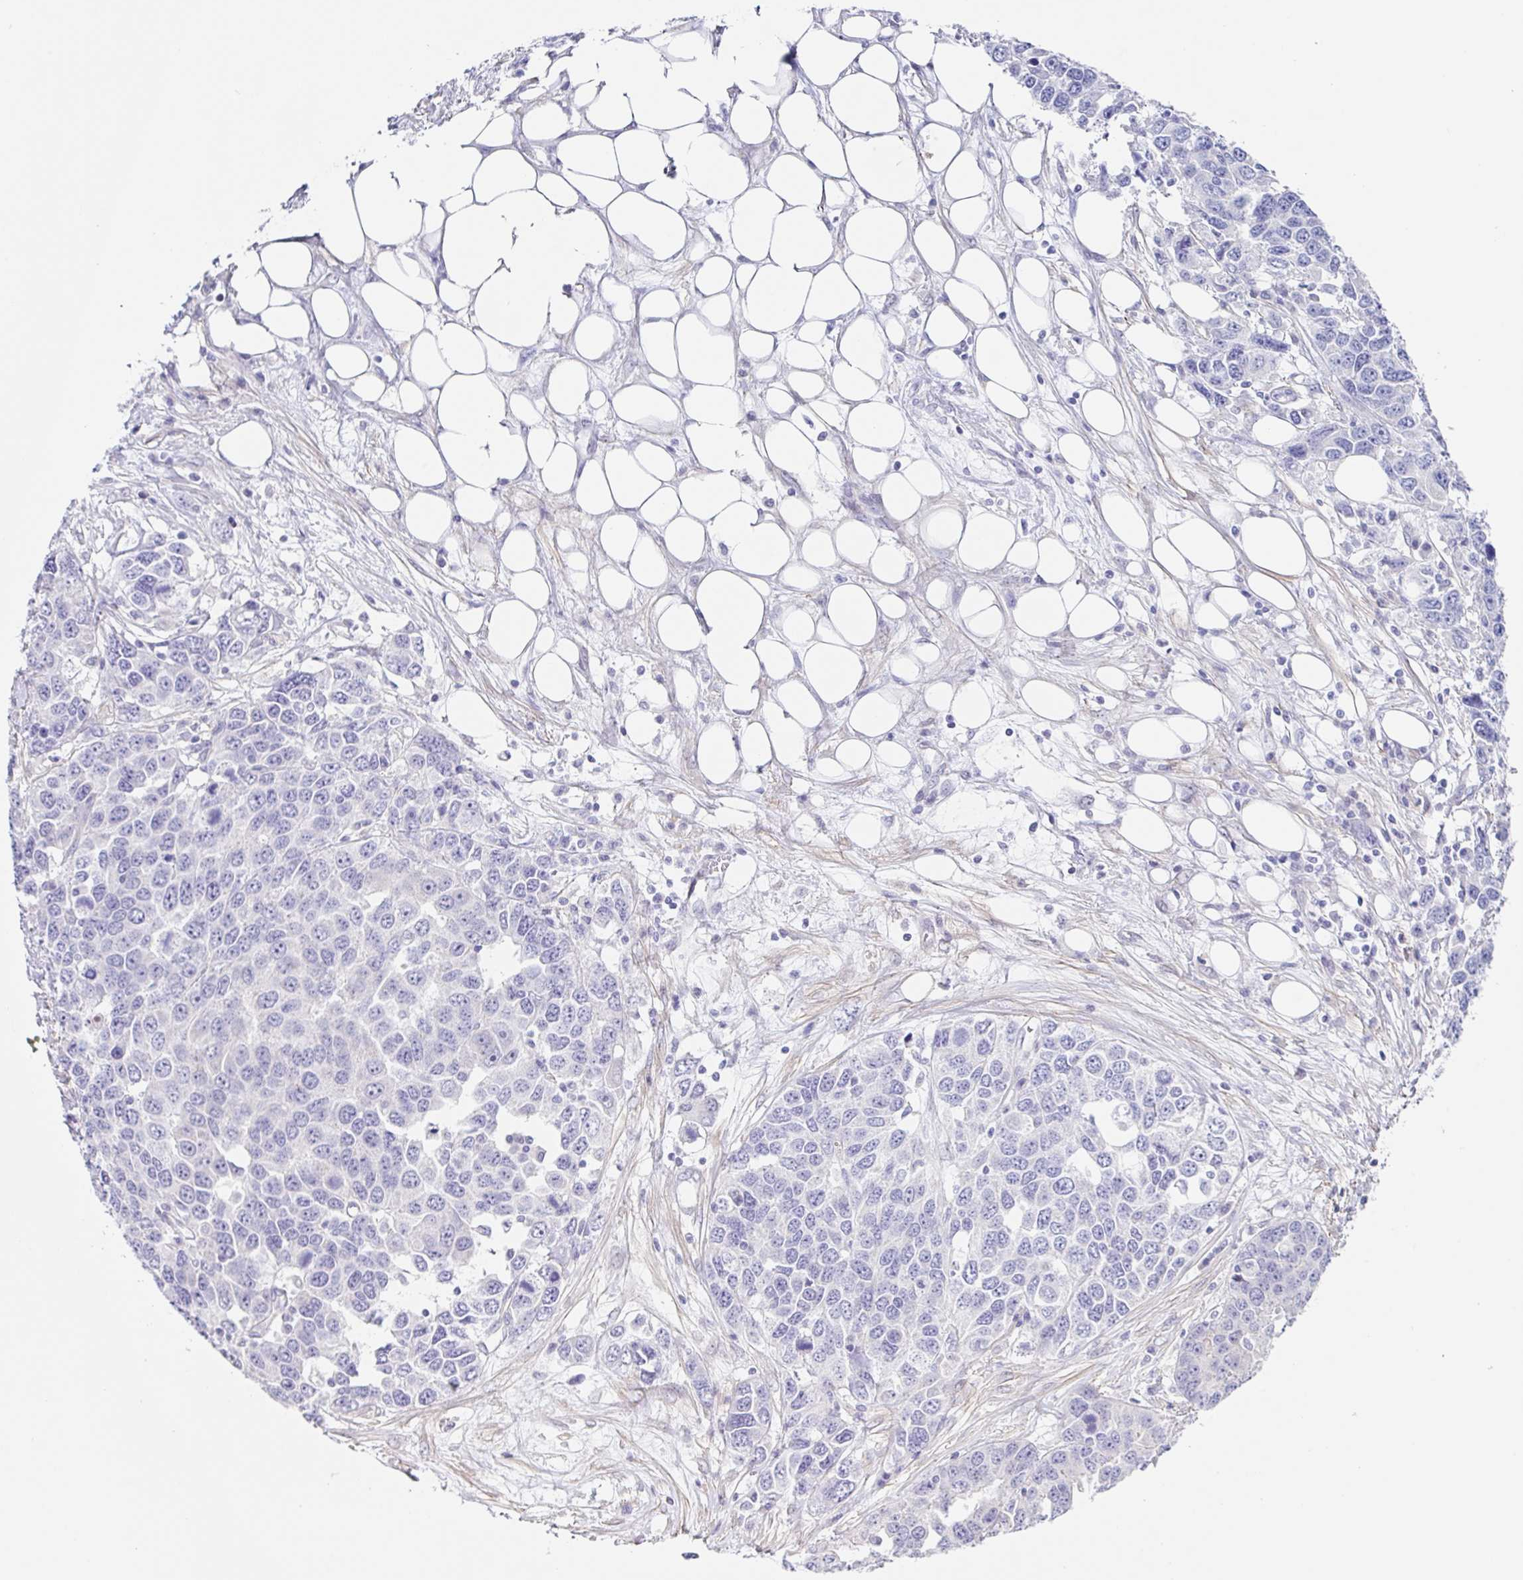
{"staining": {"intensity": "negative", "quantity": "none", "location": "none"}, "tissue": "ovarian cancer", "cell_type": "Tumor cells", "image_type": "cancer", "snomed": [{"axis": "morphology", "description": "Cystadenocarcinoma, serous, NOS"}, {"axis": "topography", "description": "Ovary"}], "caption": "This is an immunohistochemistry (IHC) histopathology image of serous cystadenocarcinoma (ovarian). There is no staining in tumor cells.", "gene": "DCAF17", "patient": {"sex": "female", "age": 76}}